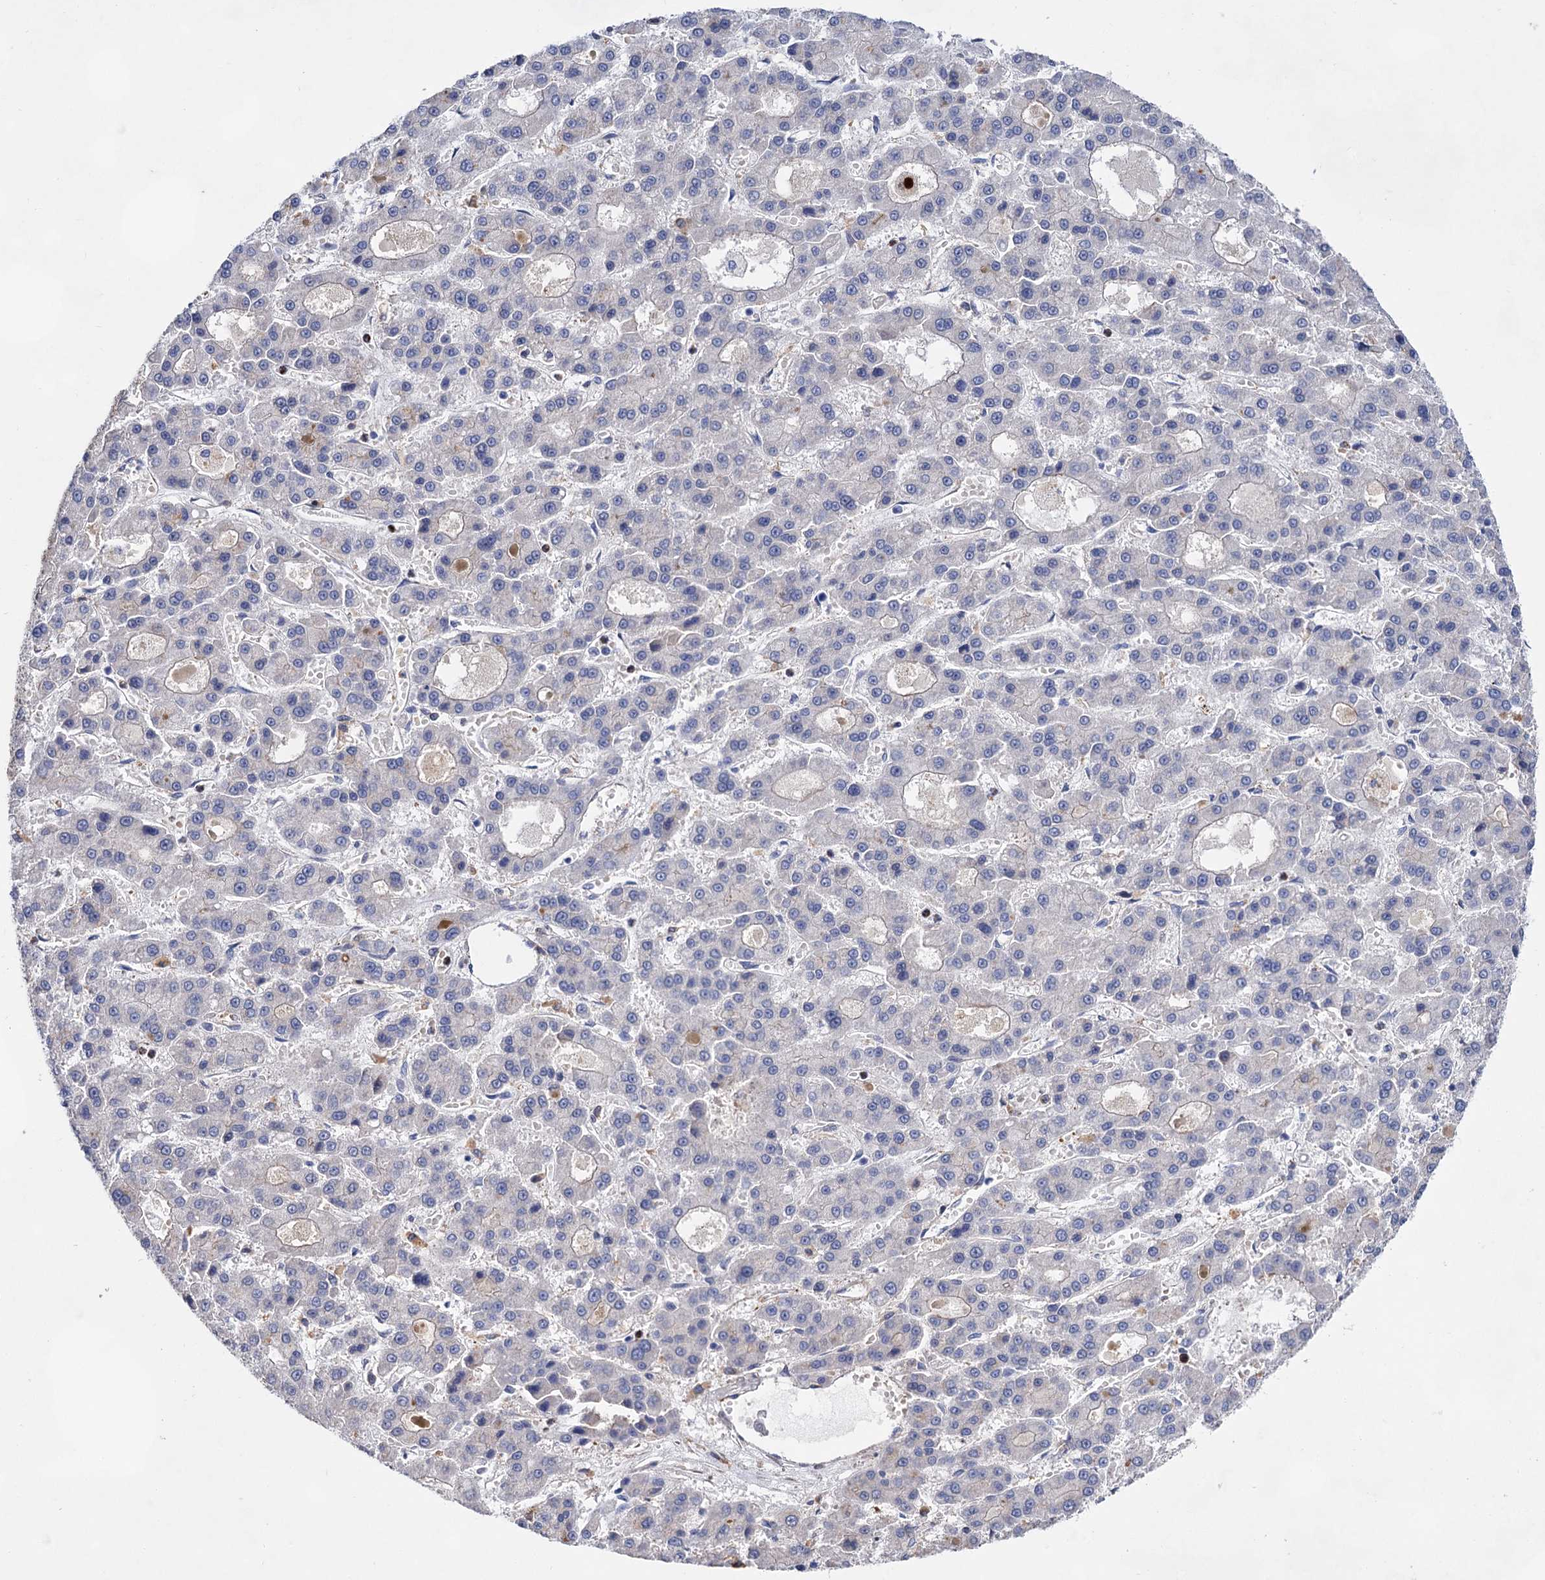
{"staining": {"intensity": "negative", "quantity": "none", "location": "none"}, "tissue": "liver cancer", "cell_type": "Tumor cells", "image_type": "cancer", "snomed": [{"axis": "morphology", "description": "Carcinoma, Hepatocellular, NOS"}, {"axis": "topography", "description": "Liver"}], "caption": "A photomicrograph of human hepatocellular carcinoma (liver) is negative for staining in tumor cells.", "gene": "TMTC3", "patient": {"sex": "male", "age": 70}}